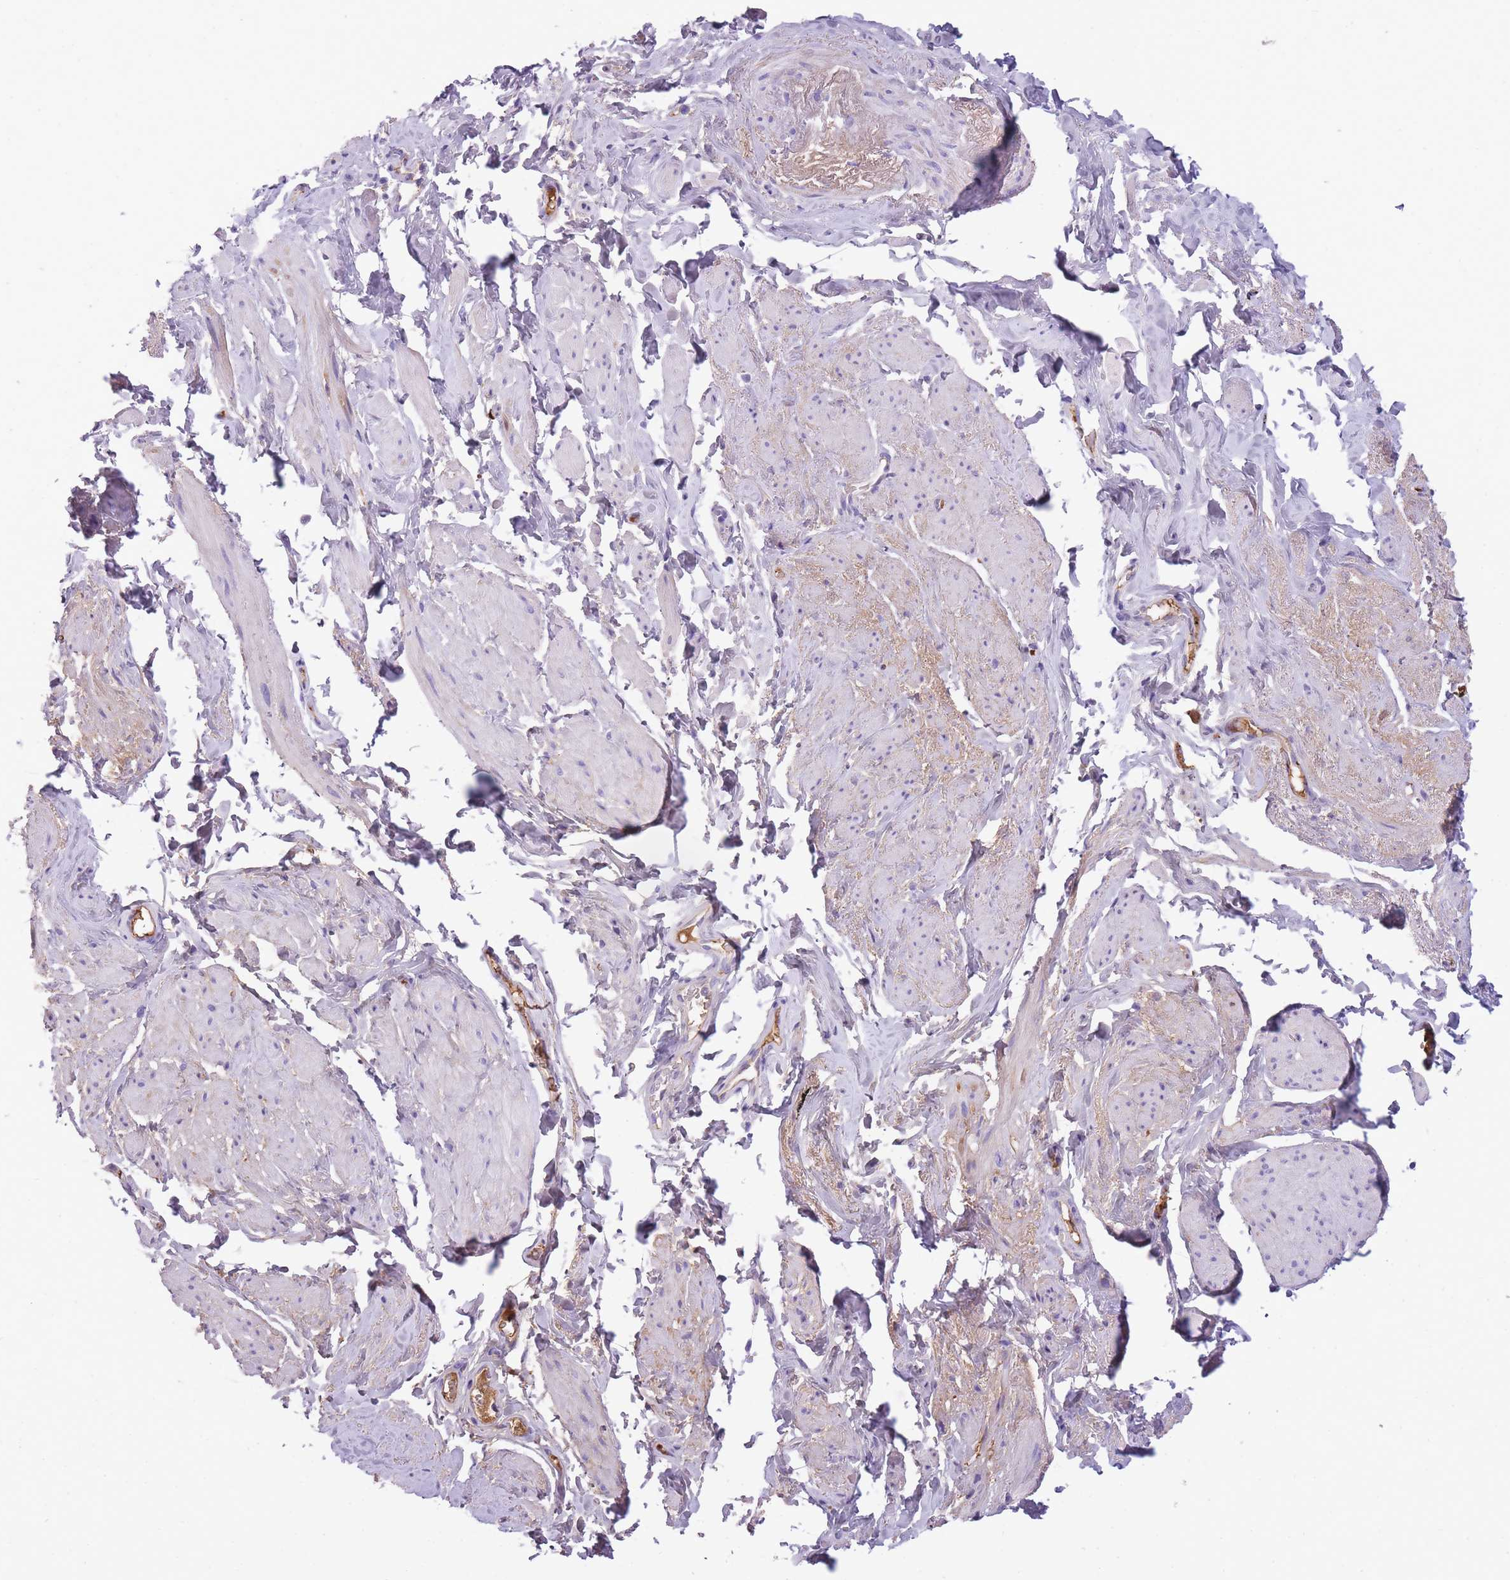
{"staining": {"intensity": "negative", "quantity": "none", "location": "none"}, "tissue": "smooth muscle", "cell_type": "Smooth muscle cells", "image_type": "normal", "snomed": [{"axis": "morphology", "description": "Normal tissue, NOS"}, {"axis": "topography", "description": "Smooth muscle"}, {"axis": "topography", "description": "Peripheral nerve tissue"}], "caption": "A micrograph of smooth muscle stained for a protein demonstrates no brown staining in smooth muscle cells.", "gene": "GNAT1", "patient": {"sex": "male", "age": 69}}